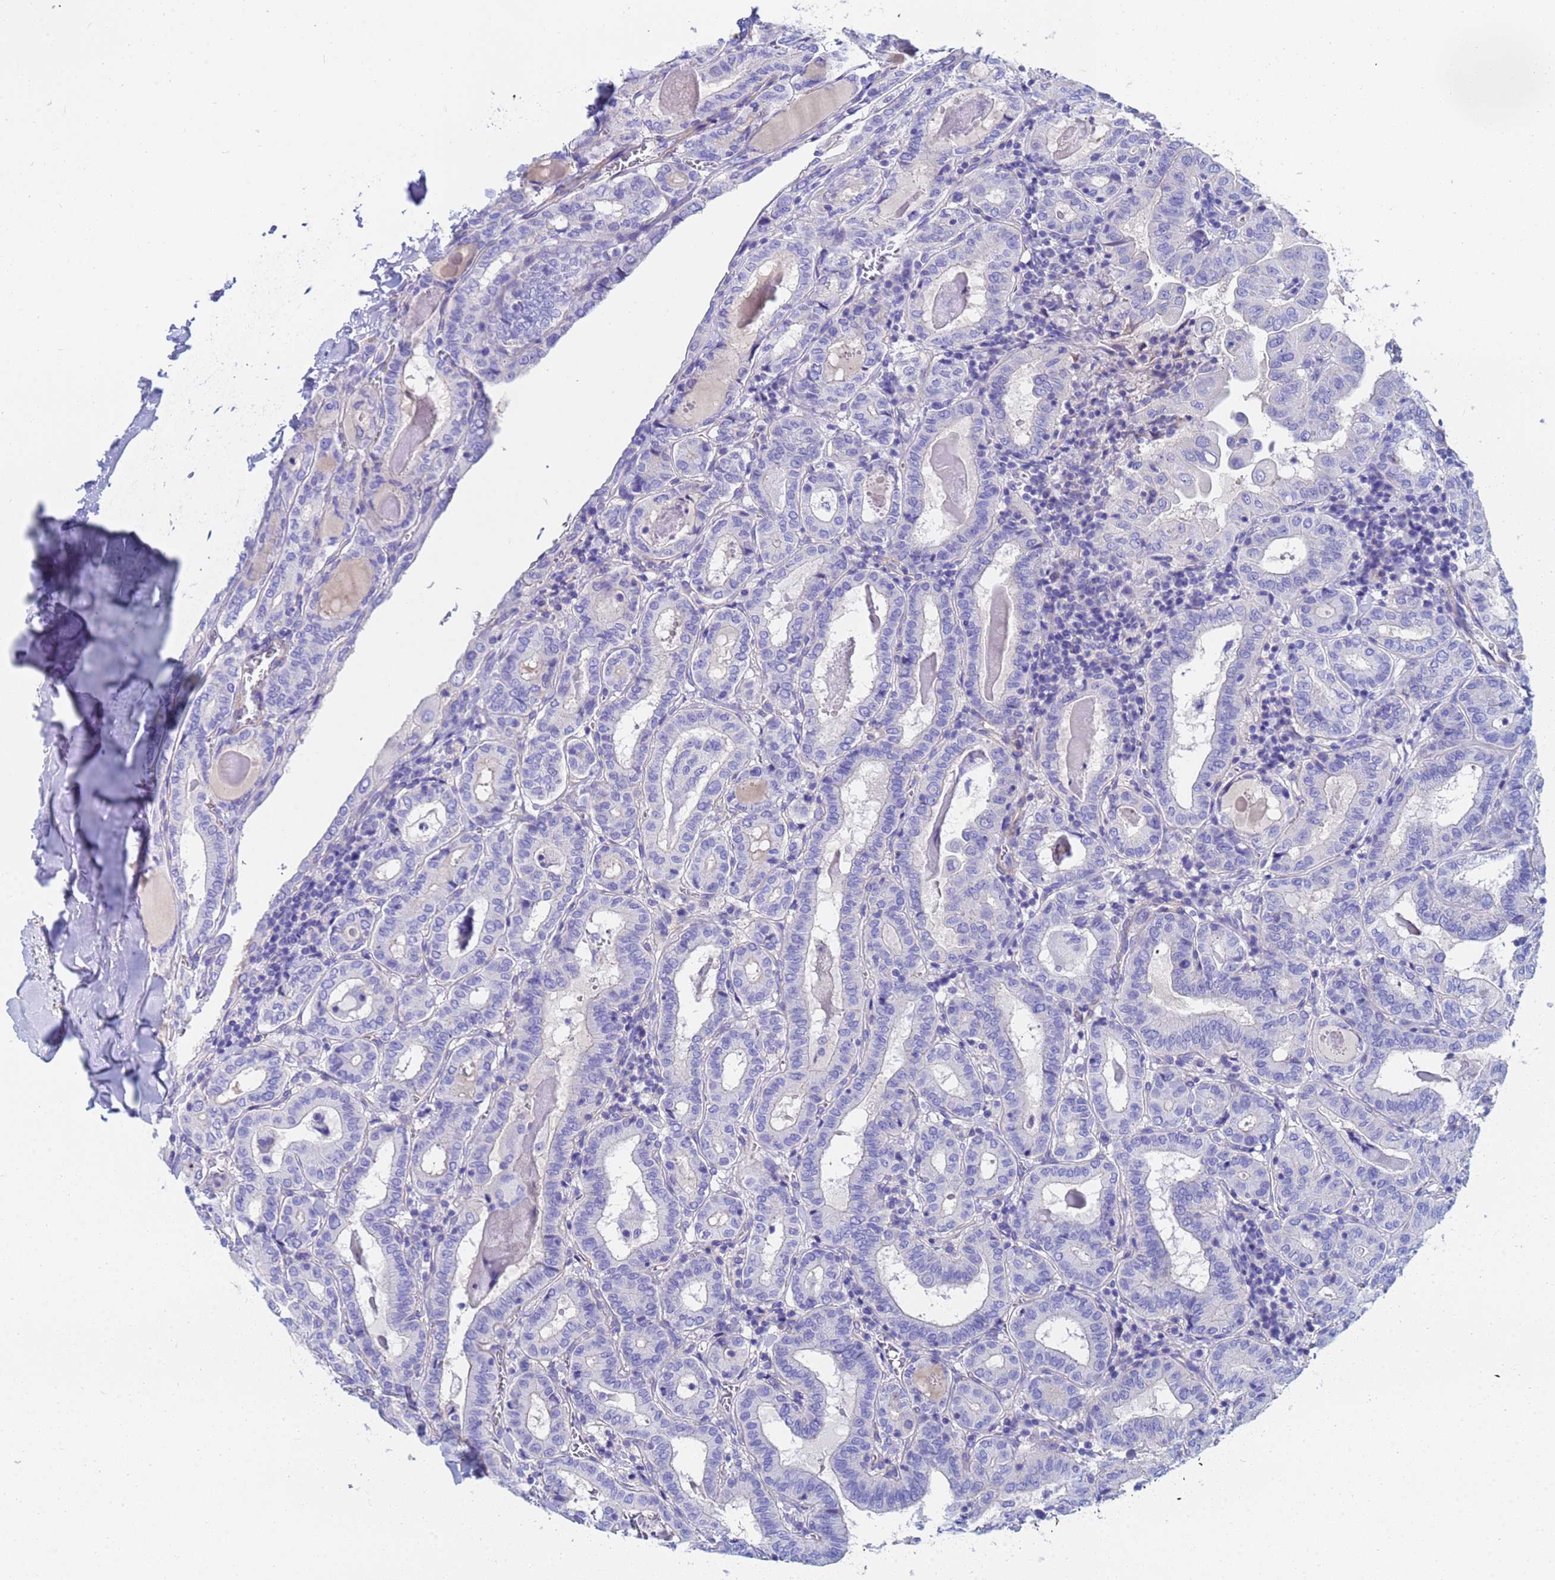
{"staining": {"intensity": "negative", "quantity": "none", "location": "none"}, "tissue": "thyroid cancer", "cell_type": "Tumor cells", "image_type": "cancer", "snomed": [{"axis": "morphology", "description": "Papillary adenocarcinoma, NOS"}, {"axis": "topography", "description": "Thyroid gland"}], "caption": "Tumor cells are negative for brown protein staining in thyroid cancer.", "gene": "CST4", "patient": {"sex": "female", "age": 72}}